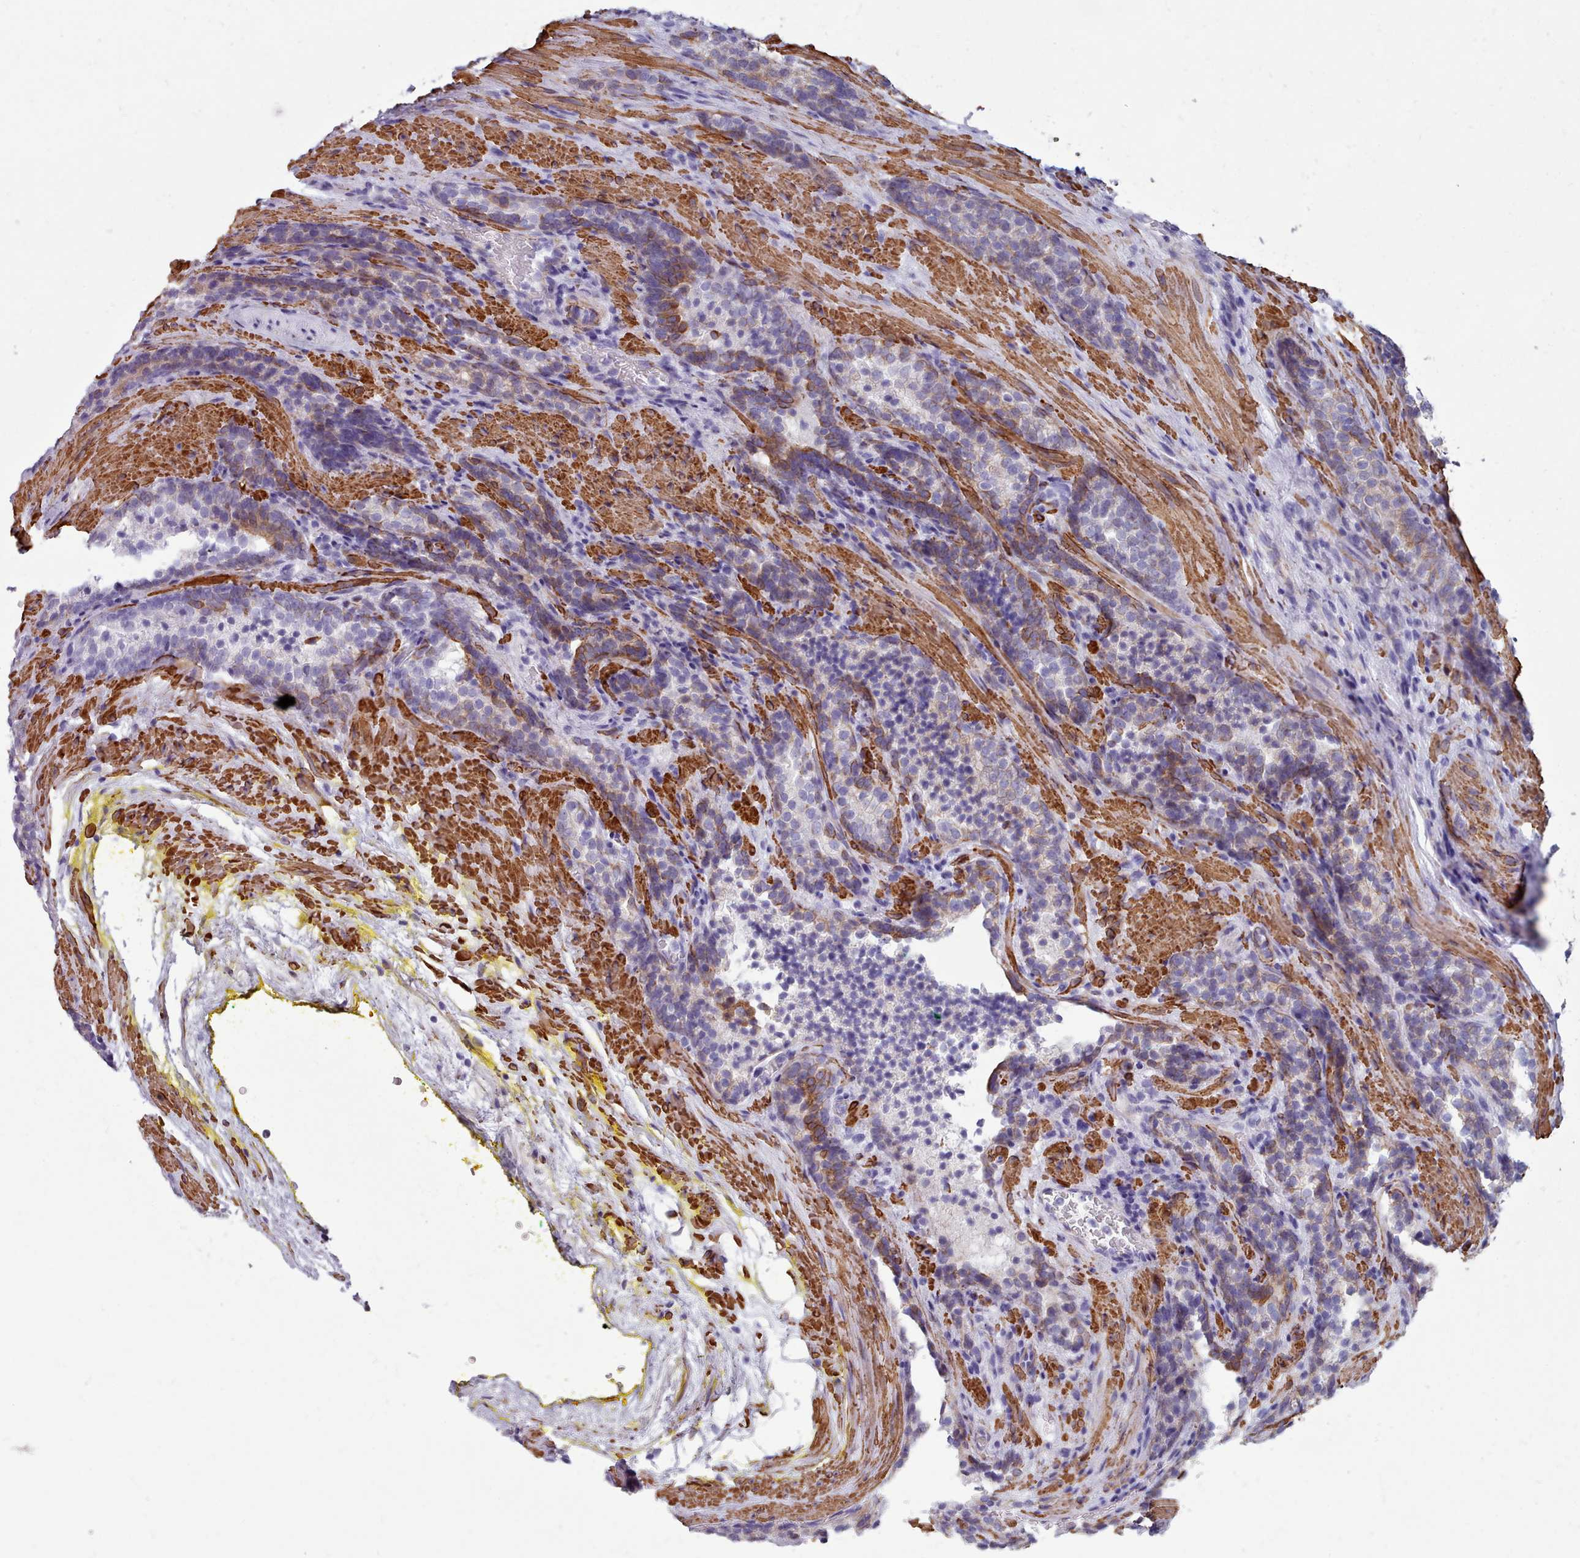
{"staining": {"intensity": "moderate", "quantity": "<25%", "location": "cytoplasmic/membranous"}, "tissue": "prostate cancer", "cell_type": "Tumor cells", "image_type": "cancer", "snomed": [{"axis": "morphology", "description": "Adenocarcinoma, Low grade"}, {"axis": "topography", "description": "Prostate"}], "caption": "DAB immunohistochemical staining of prostate cancer displays moderate cytoplasmic/membranous protein expression in about <25% of tumor cells. Immunohistochemistry (ihc) stains the protein of interest in brown and the nuclei are stained blue.", "gene": "FPGS", "patient": {"sex": "male", "age": 58}}